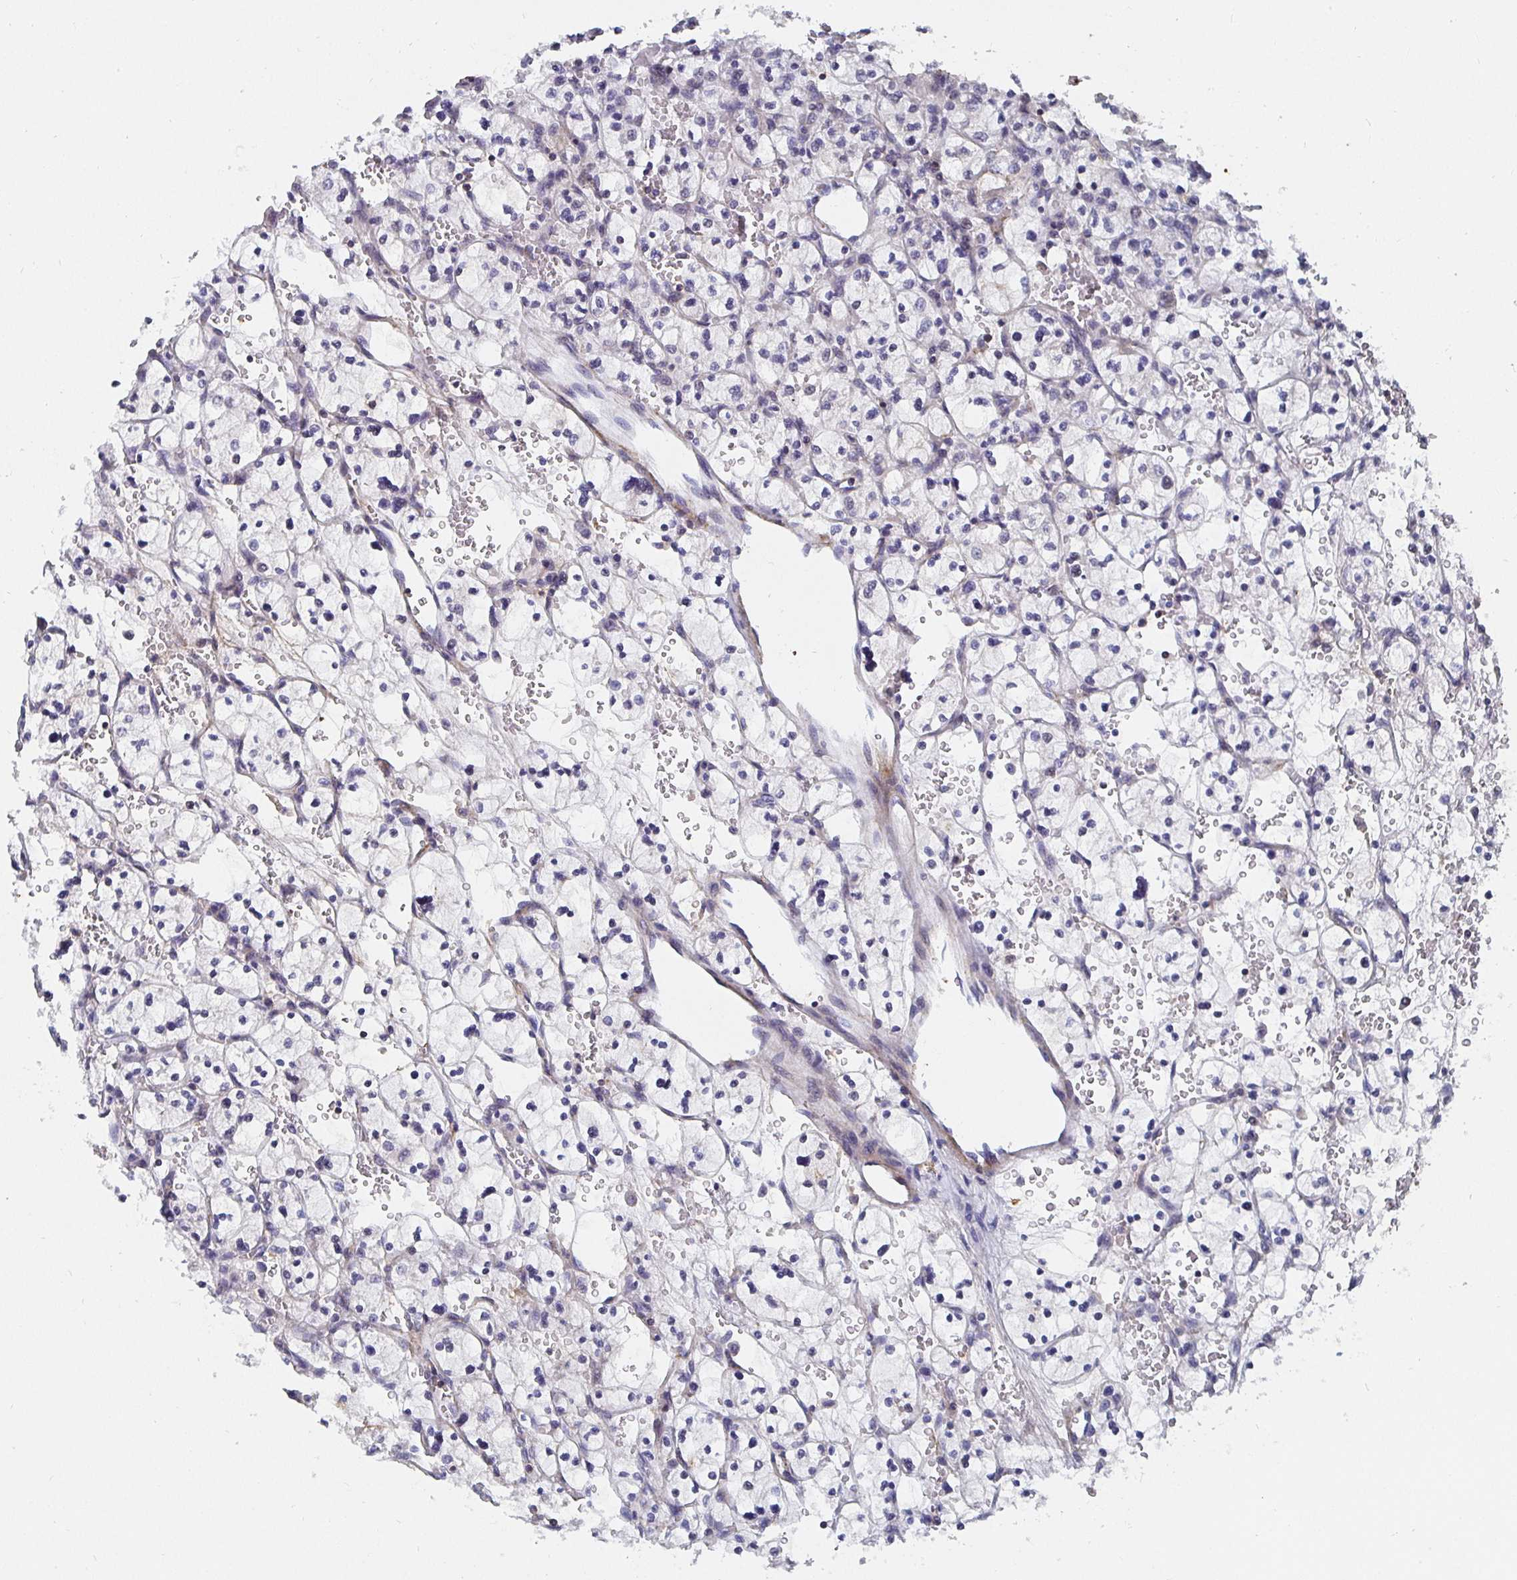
{"staining": {"intensity": "weak", "quantity": "<25%", "location": "cytoplasmic/membranous"}, "tissue": "renal cancer", "cell_type": "Tumor cells", "image_type": "cancer", "snomed": [{"axis": "morphology", "description": "Adenocarcinoma, NOS"}, {"axis": "topography", "description": "Kidney"}], "caption": "Image shows no significant protein expression in tumor cells of renal cancer. (DAB immunohistochemistry with hematoxylin counter stain).", "gene": "GJA4", "patient": {"sex": "female", "age": 83}}